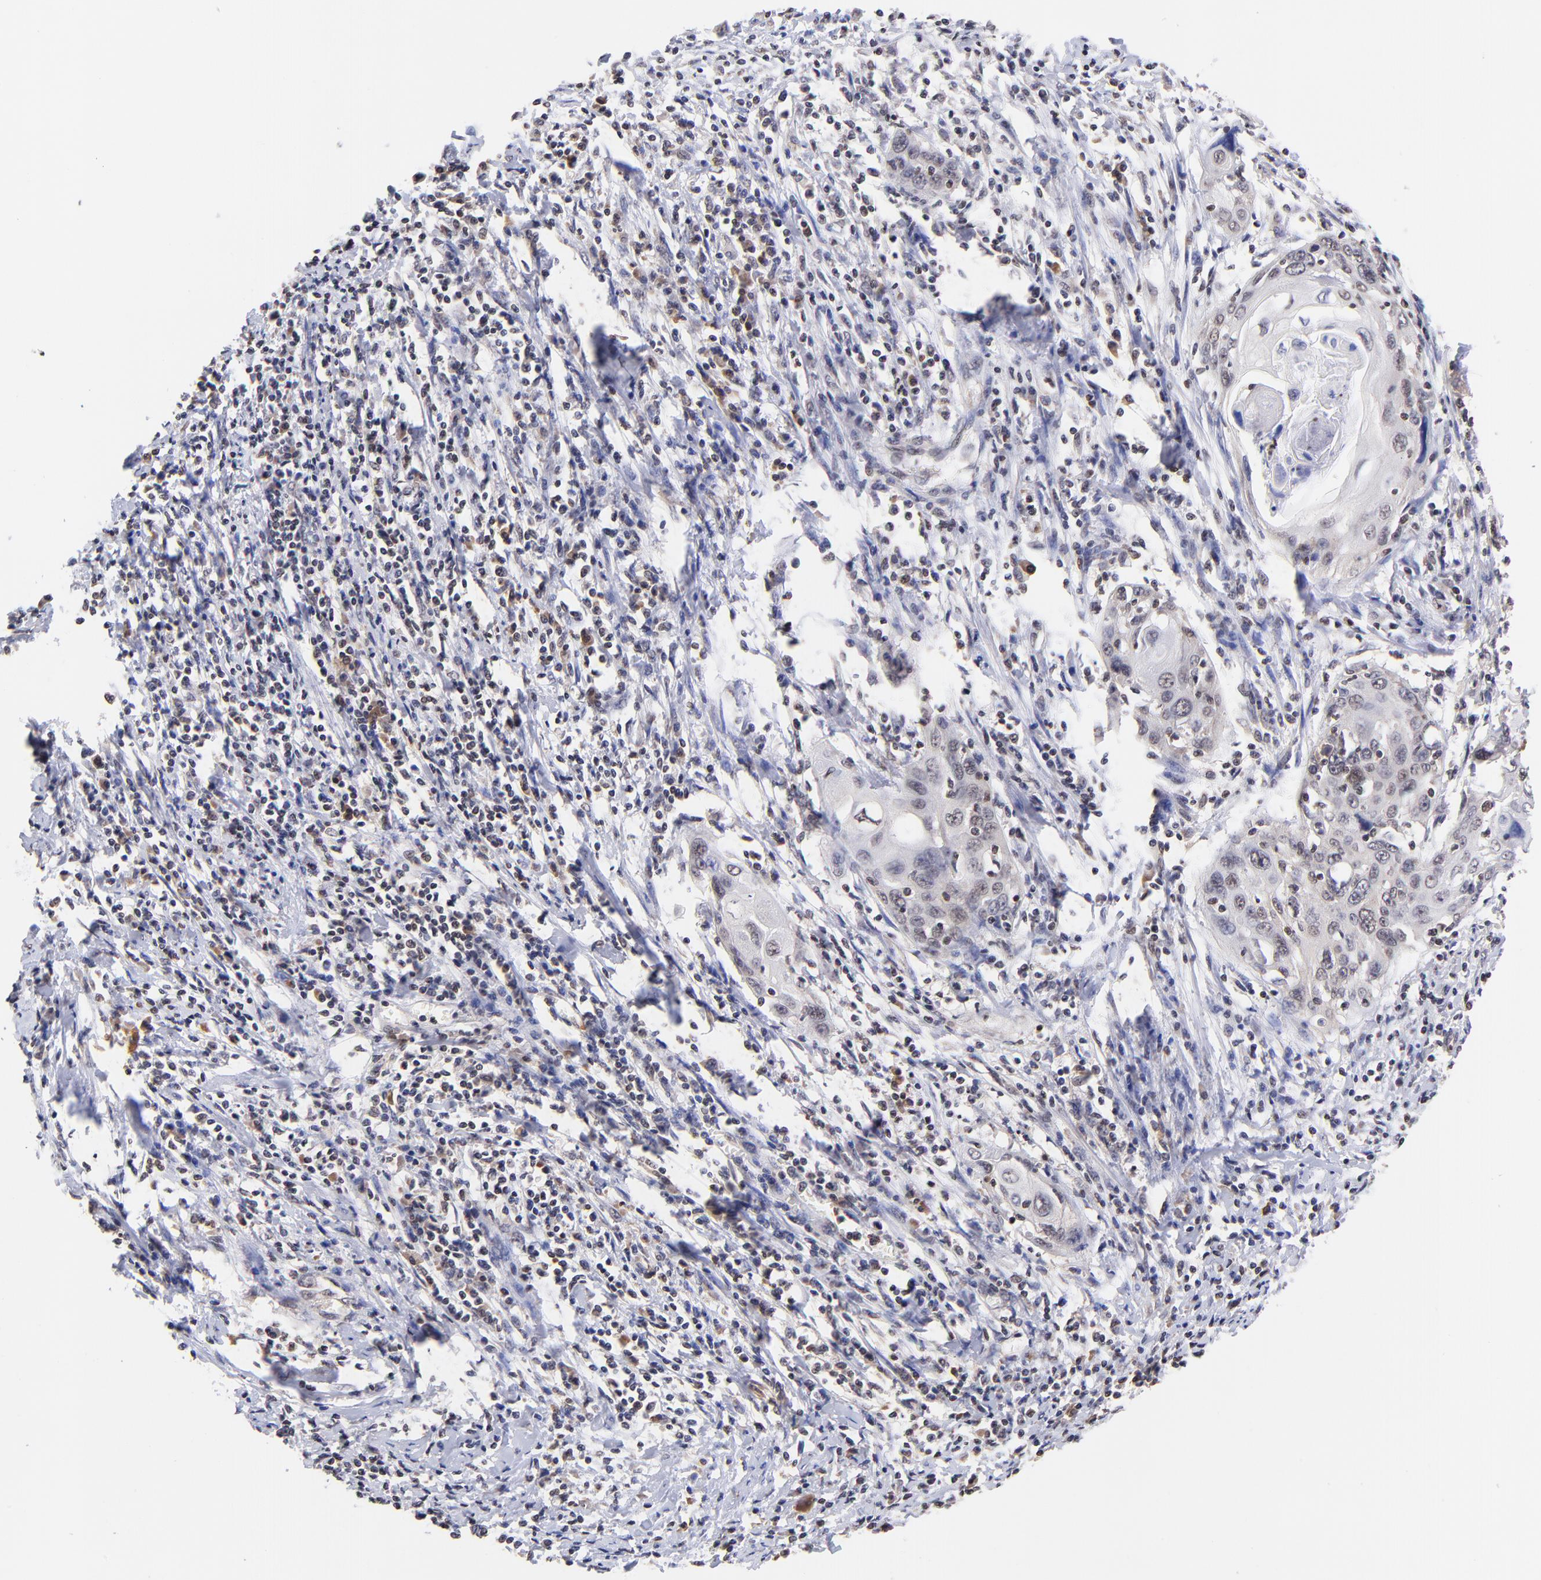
{"staining": {"intensity": "moderate", "quantity": ">75%", "location": "cytoplasmic/membranous,nuclear"}, "tissue": "cervical cancer", "cell_type": "Tumor cells", "image_type": "cancer", "snomed": [{"axis": "morphology", "description": "Squamous cell carcinoma, NOS"}, {"axis": "topography", "description": "Cervix"}], "caption": "Human cervical squamous cell carcinoma stained with a brown dye exhibits moderate cytoplasmic/membranous and nuclear positive positivity in about >75% of tumor cells.", "gene": "WDR25", "patient": {"sex": "female", "age": 54}}